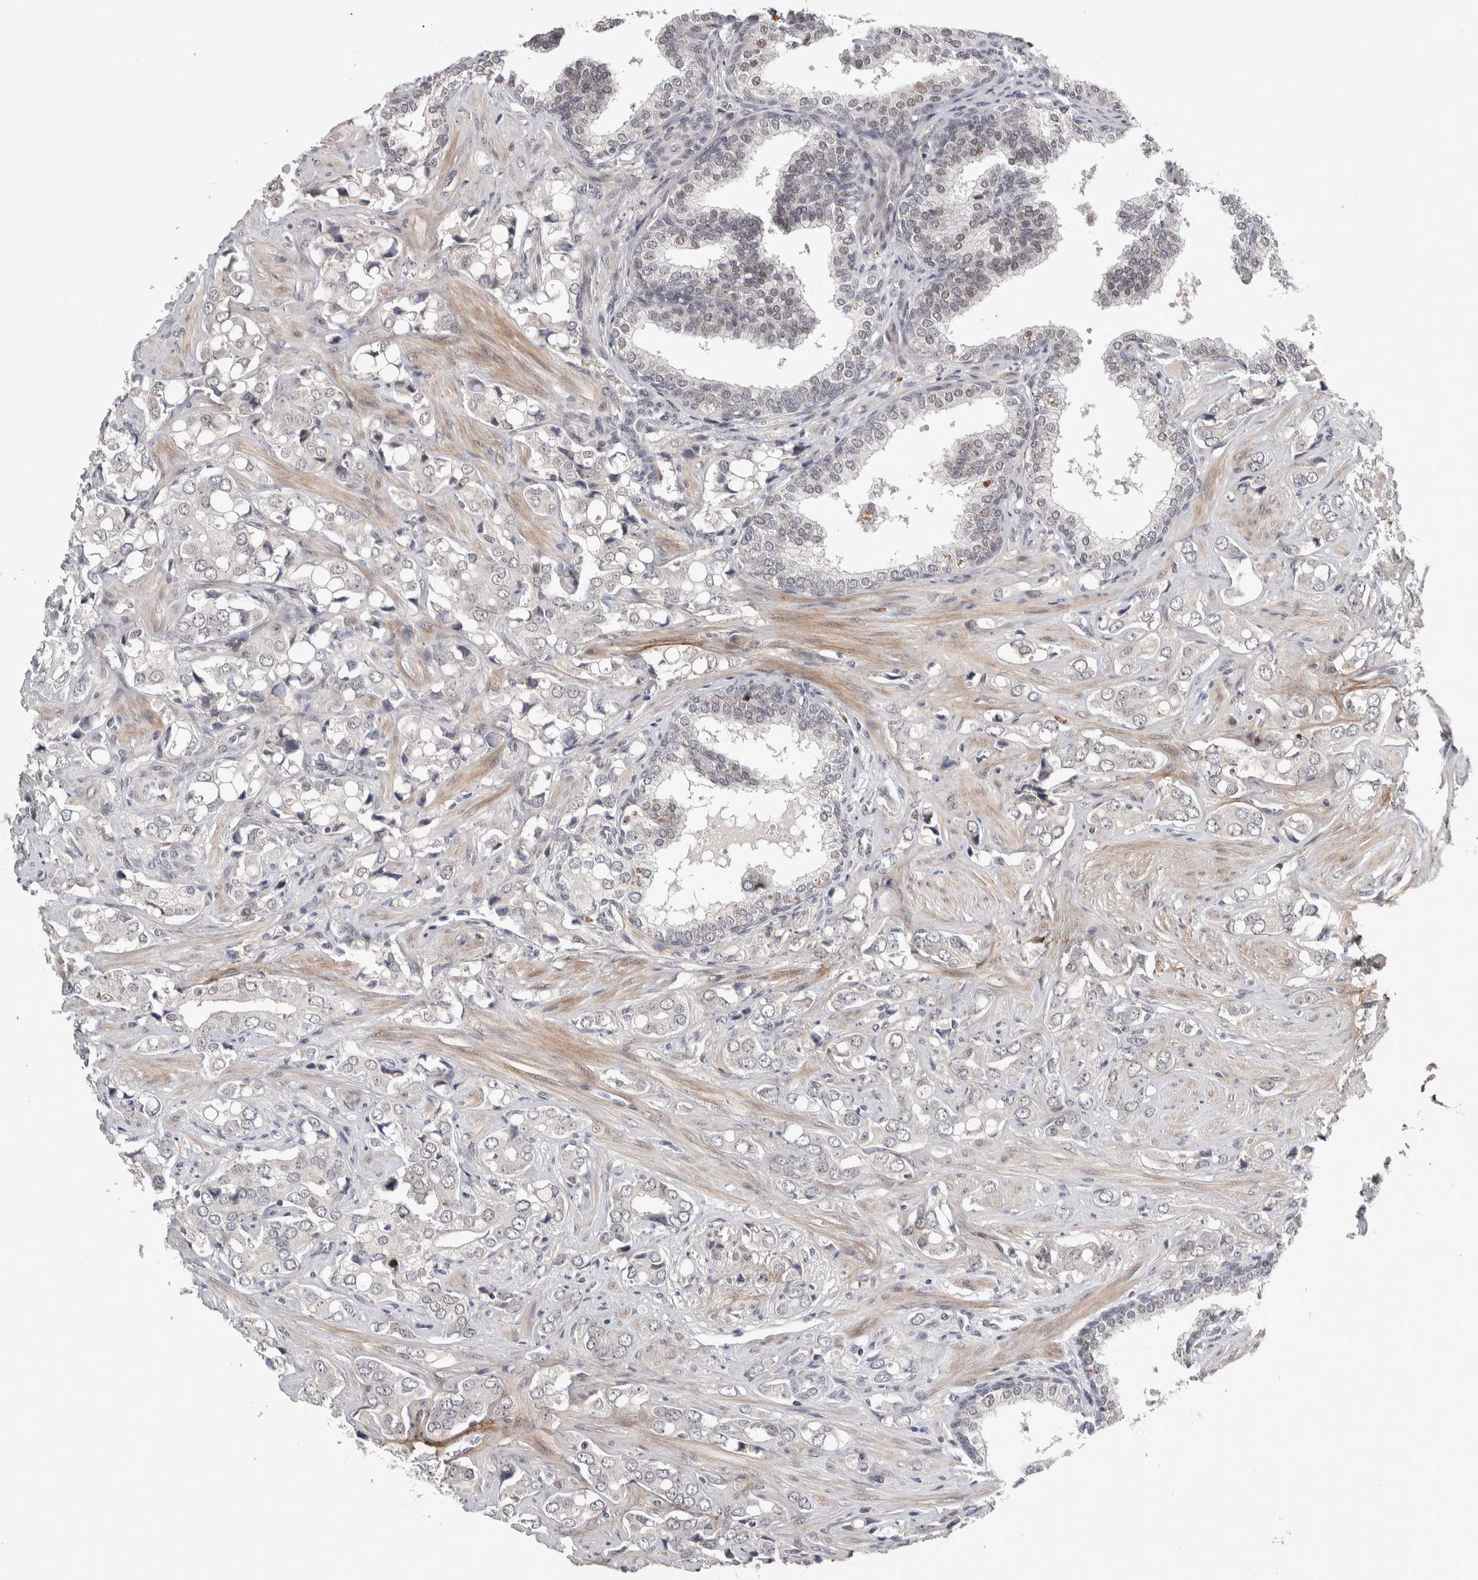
{"staining": {"intensity": "weak", "quantity": "25%-75%", "location": "nuclear"}, "tissue": "prostate cancer", "cell_type": "Tumor cells", "image_type": "cancer", "snomed": [{"axis": "morphology", "description": "Adenocarcinoma, High grade"}, {"axis": "topography", "description": "Prostate"}], "caption": "Weak nuclear expression is present in about 25%-75% of tumor cells in high-grade adenocarcinoma (prostate).", "gene": "ASPN", "patient": {"sex": "male", "age": 52}}